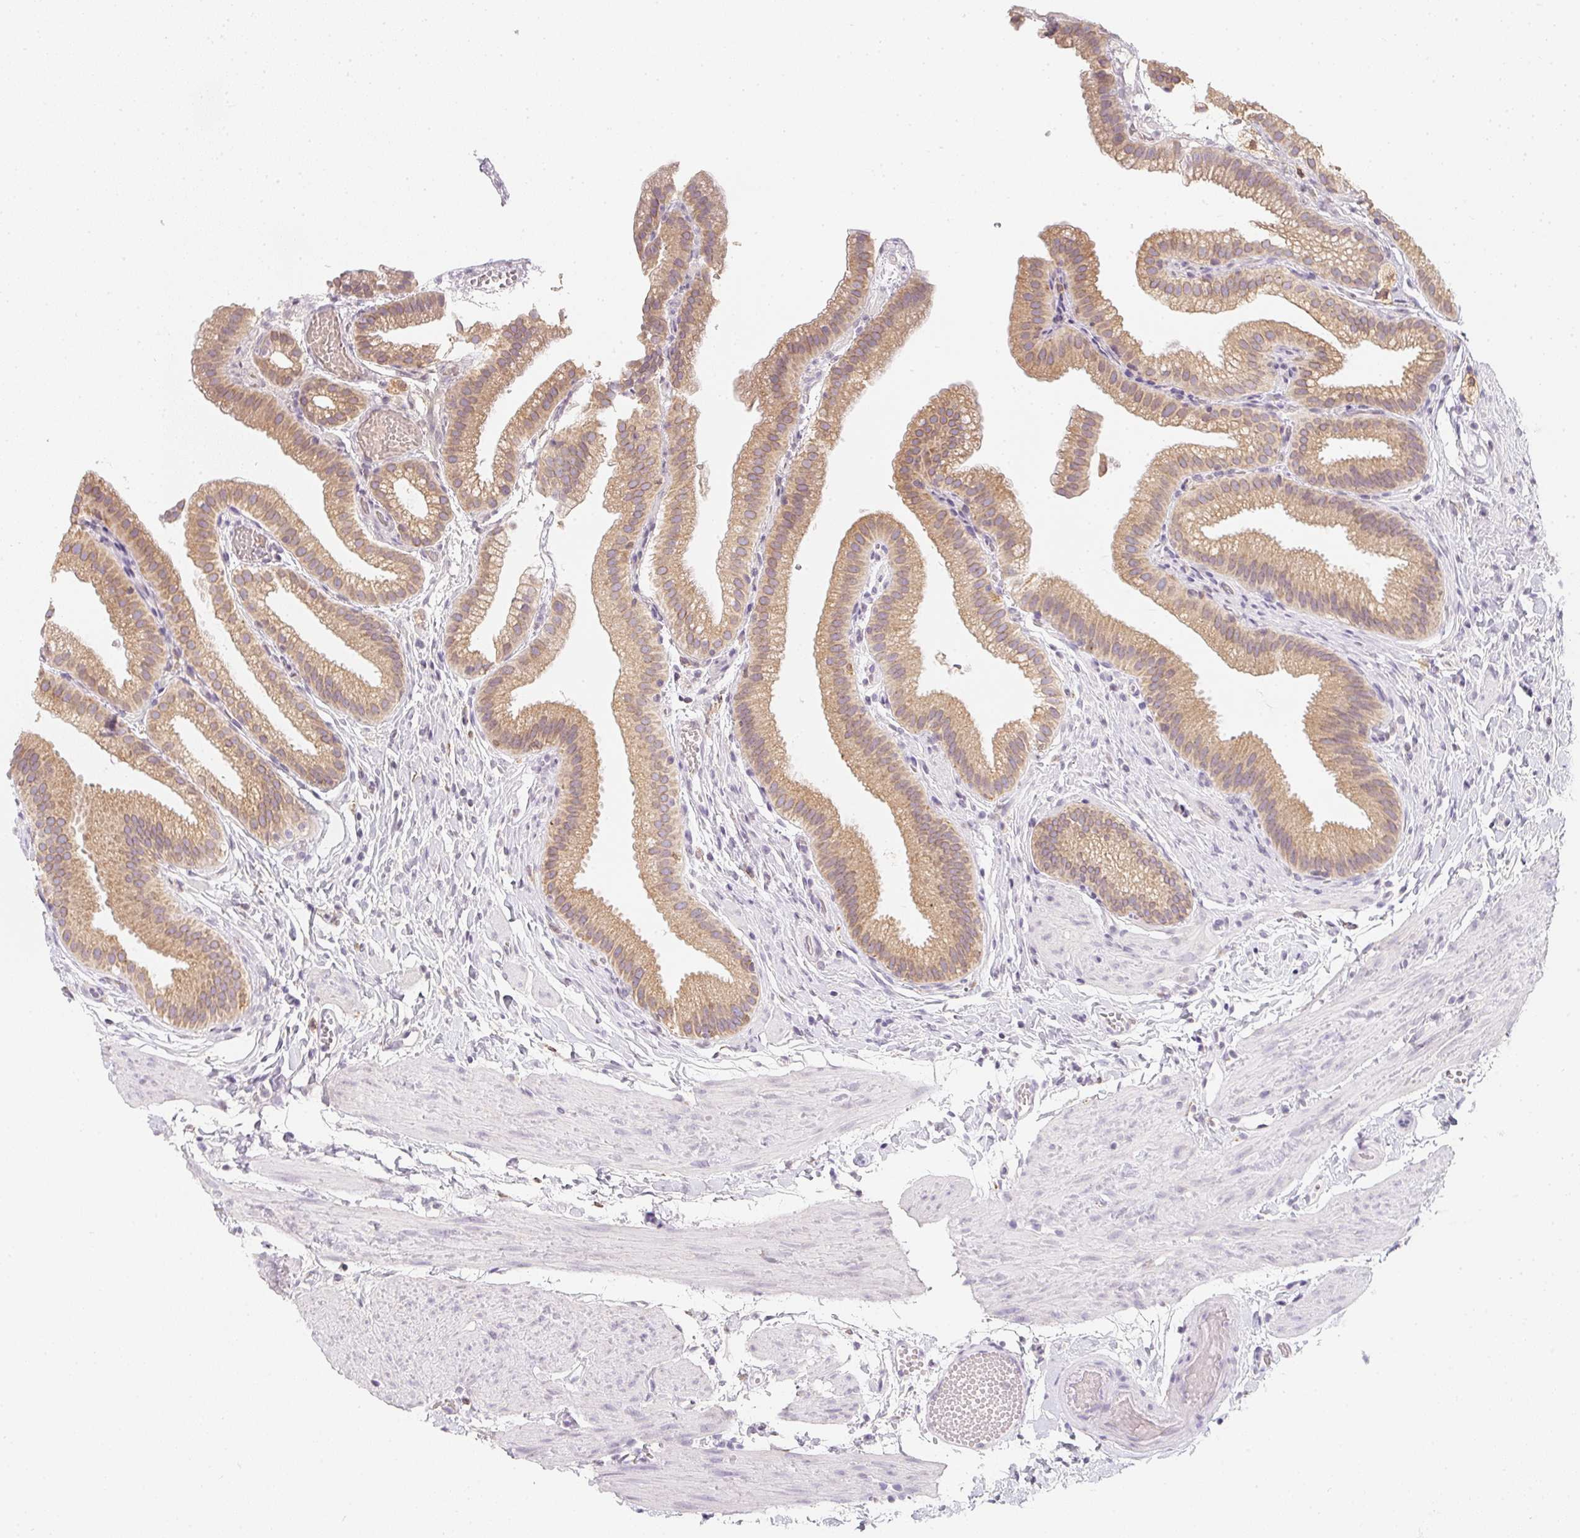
{"staining": {"intensity": "moderate", "quantity": ">75%", "location": "cytoplasmic/membranous"}, "tissue": "gallbladder", "cell_type": "Glandular cells", "image_type": "normal", "snomed": [{"axis": "morphology", "description": "Normal tissue, NOS"}, {"axis": "topography", "description": "Gallbladder"}], "caption": "A micrograph showing moderate cytoplasmic/membranous positivity in approximately >75% of glandular cells in normal gallbladder, as visualized by brown immunohistochemical staining.", "gene": "SOAT1", "patient": {"sex": "female", "age": 63}}